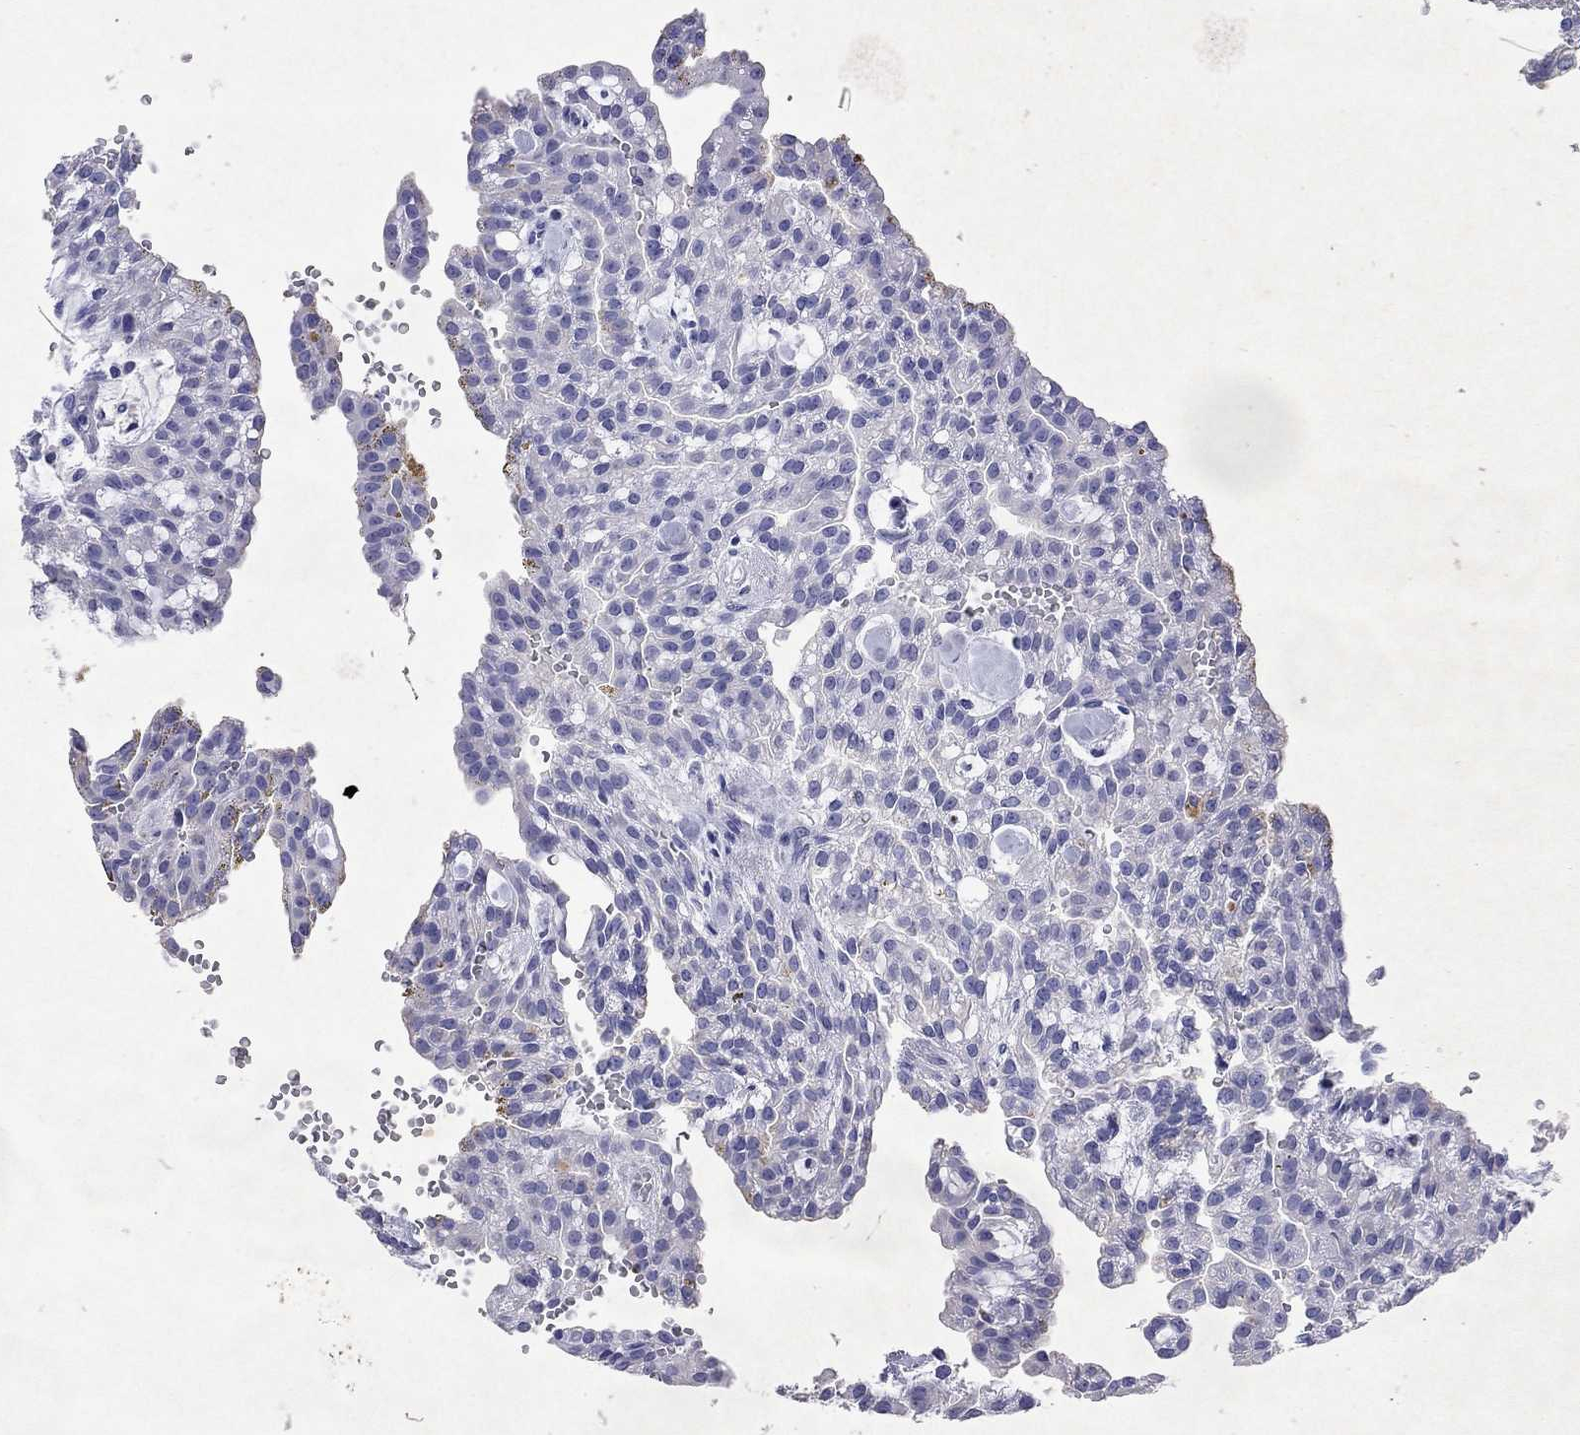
{"staining": {"intensity": "negative", "quantity": "none", "location": "none"}, "tissue": "renal cancer", "cell_type": "Tumor cells", "image_type": "cancer", "snomed": [{"axis": "morphology", "description": "Adenocarcinoma, NOS"}, {"axis": "topography", "description": "Kidney"}], "caption": "IHC micrograph of neoplastic tissue: human renal adenocarcinoma stained with DAB (3,3'-diaminobenzidine) shows no significant protein staining in tumor cells.", "gene": "ARMC12", "patient": {"sex": "male", "age": 63}}